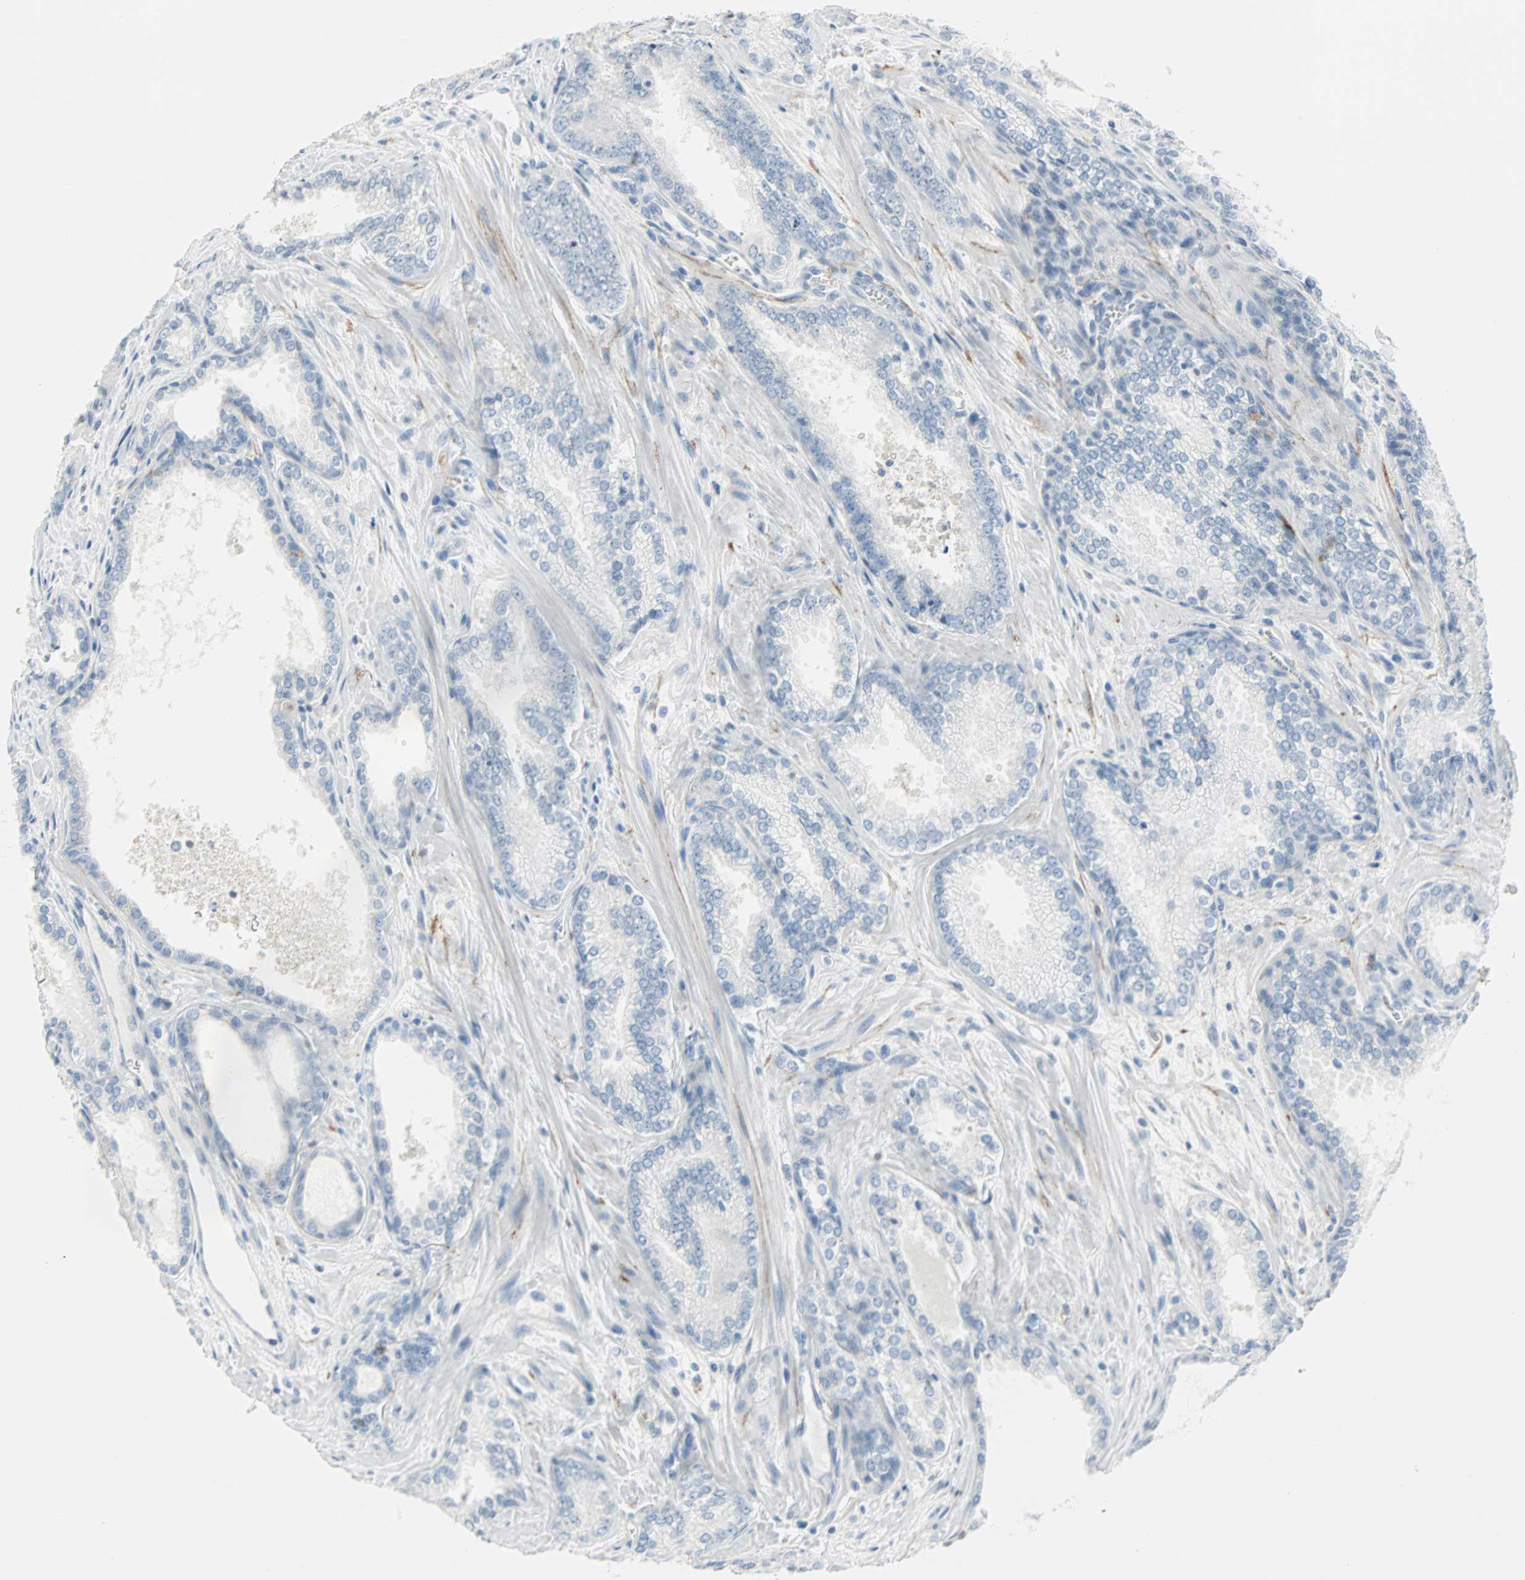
{"staining": {"intensity": "negative", "quantity": "none", "location": "none"}, "tissue": "prostate cancer", "cell_type": "Tumor cells", "image_type": "cancer", "snomed": [{"axis": "morphology", "description": "Adenocarcinoma, Low grade"}, {"axis": "topography", "description": "Prostate"}], "caption": "A high-resolution photomicrograph shows IHC staining of prostate adenocarcinoma (low-grade), which demonstrates no significant staining in tumor cells.", "gene": "STX1A", "patient": {"sex": "male", "age": 60}}